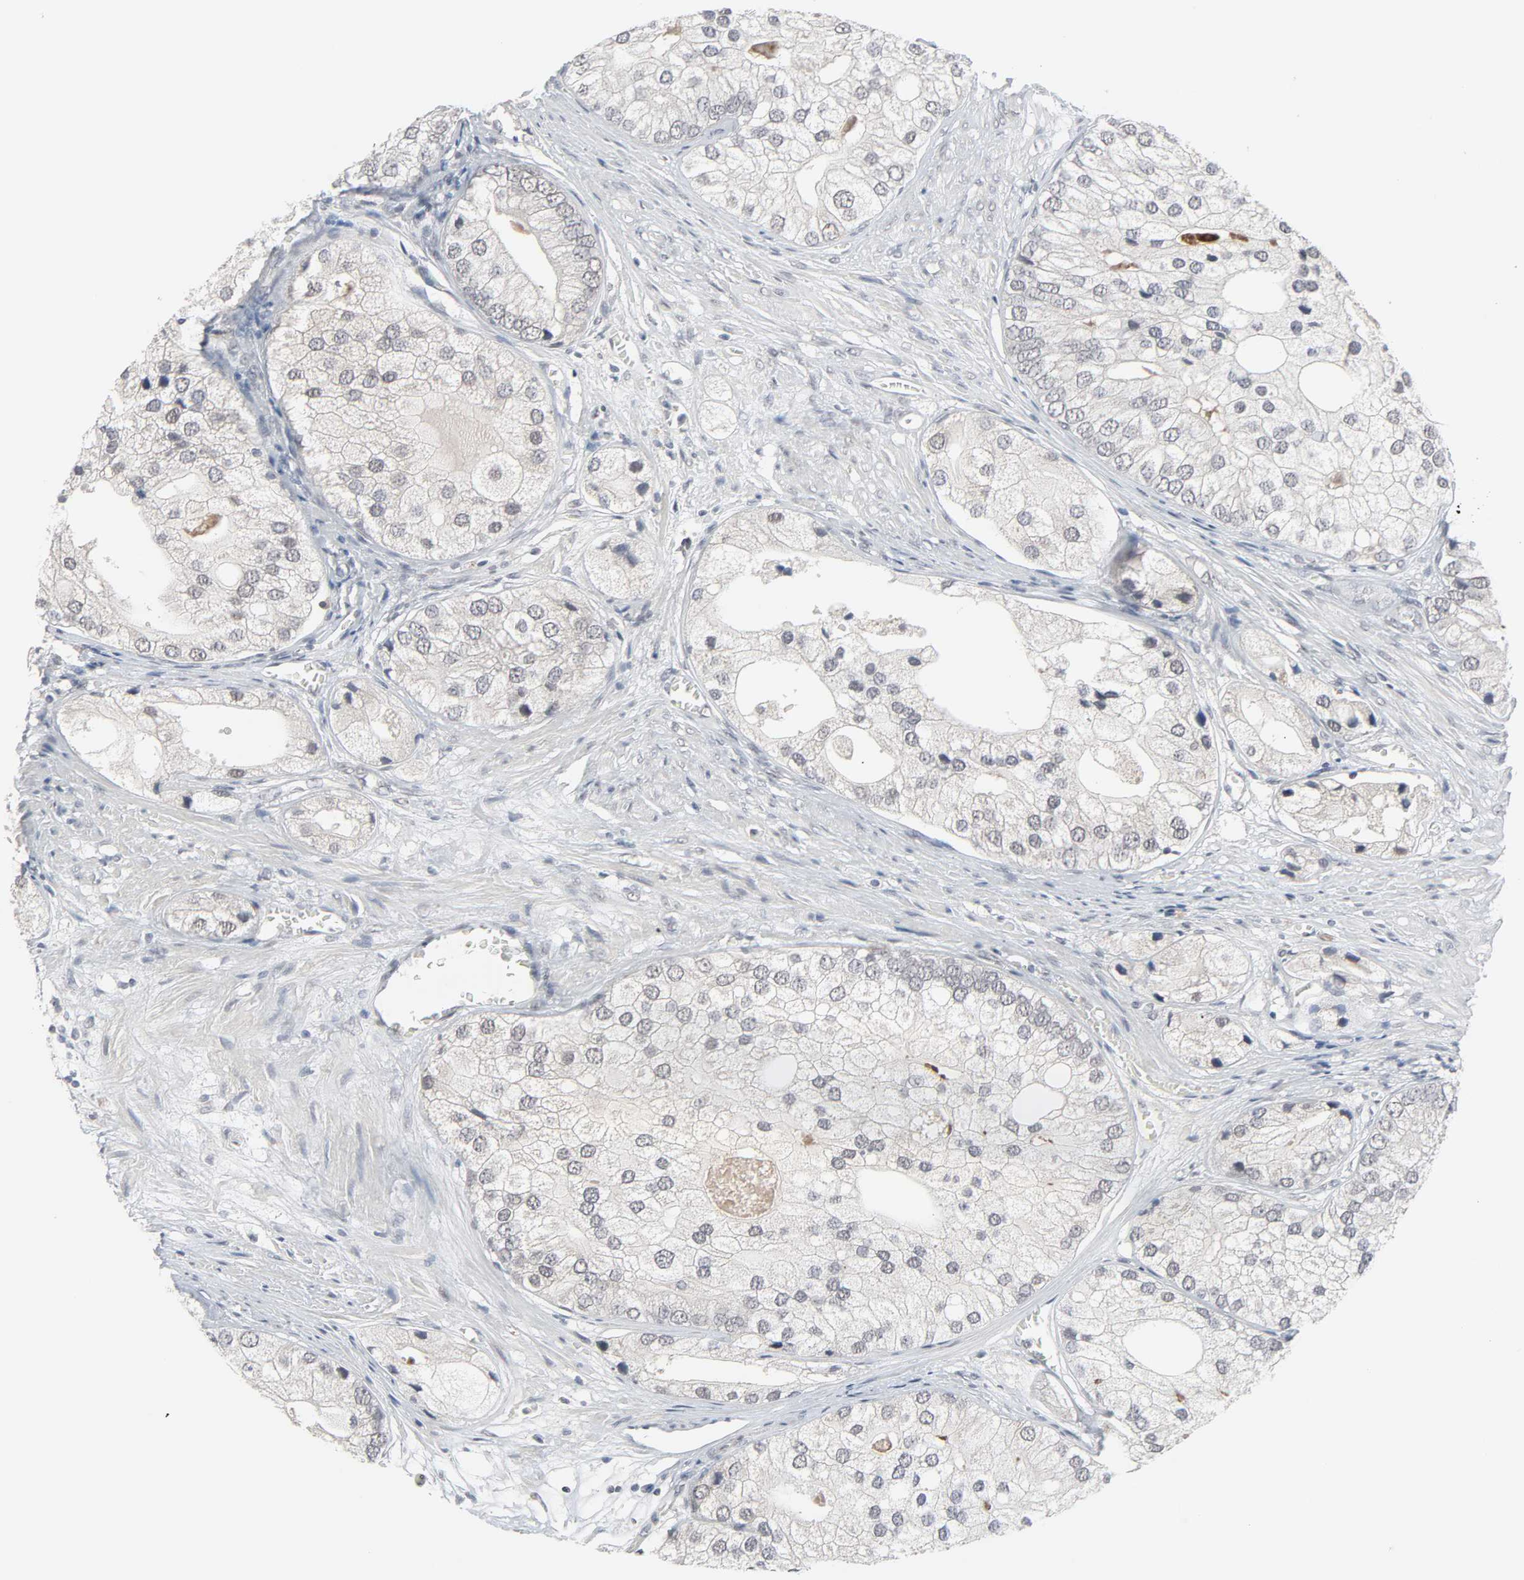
{"staining": {"intensity": "negative", "quantity": "none", "location": "none"}, "tissue": "prostate cancer", "cell_type": "Tumor cells", "image_type": "cancer", "snomed": [{"axis": "morphology", "description": "Adenocarcinoma, Low grade"}, {"axis": "topography", "description": "Prostate"}], "caption": "A micrograph of human low-grade adenocarcinoma (prostate) is negative for staining in tumor cells.", "gene": "MT3", "patient": {"sex": "male", "age": 69}}